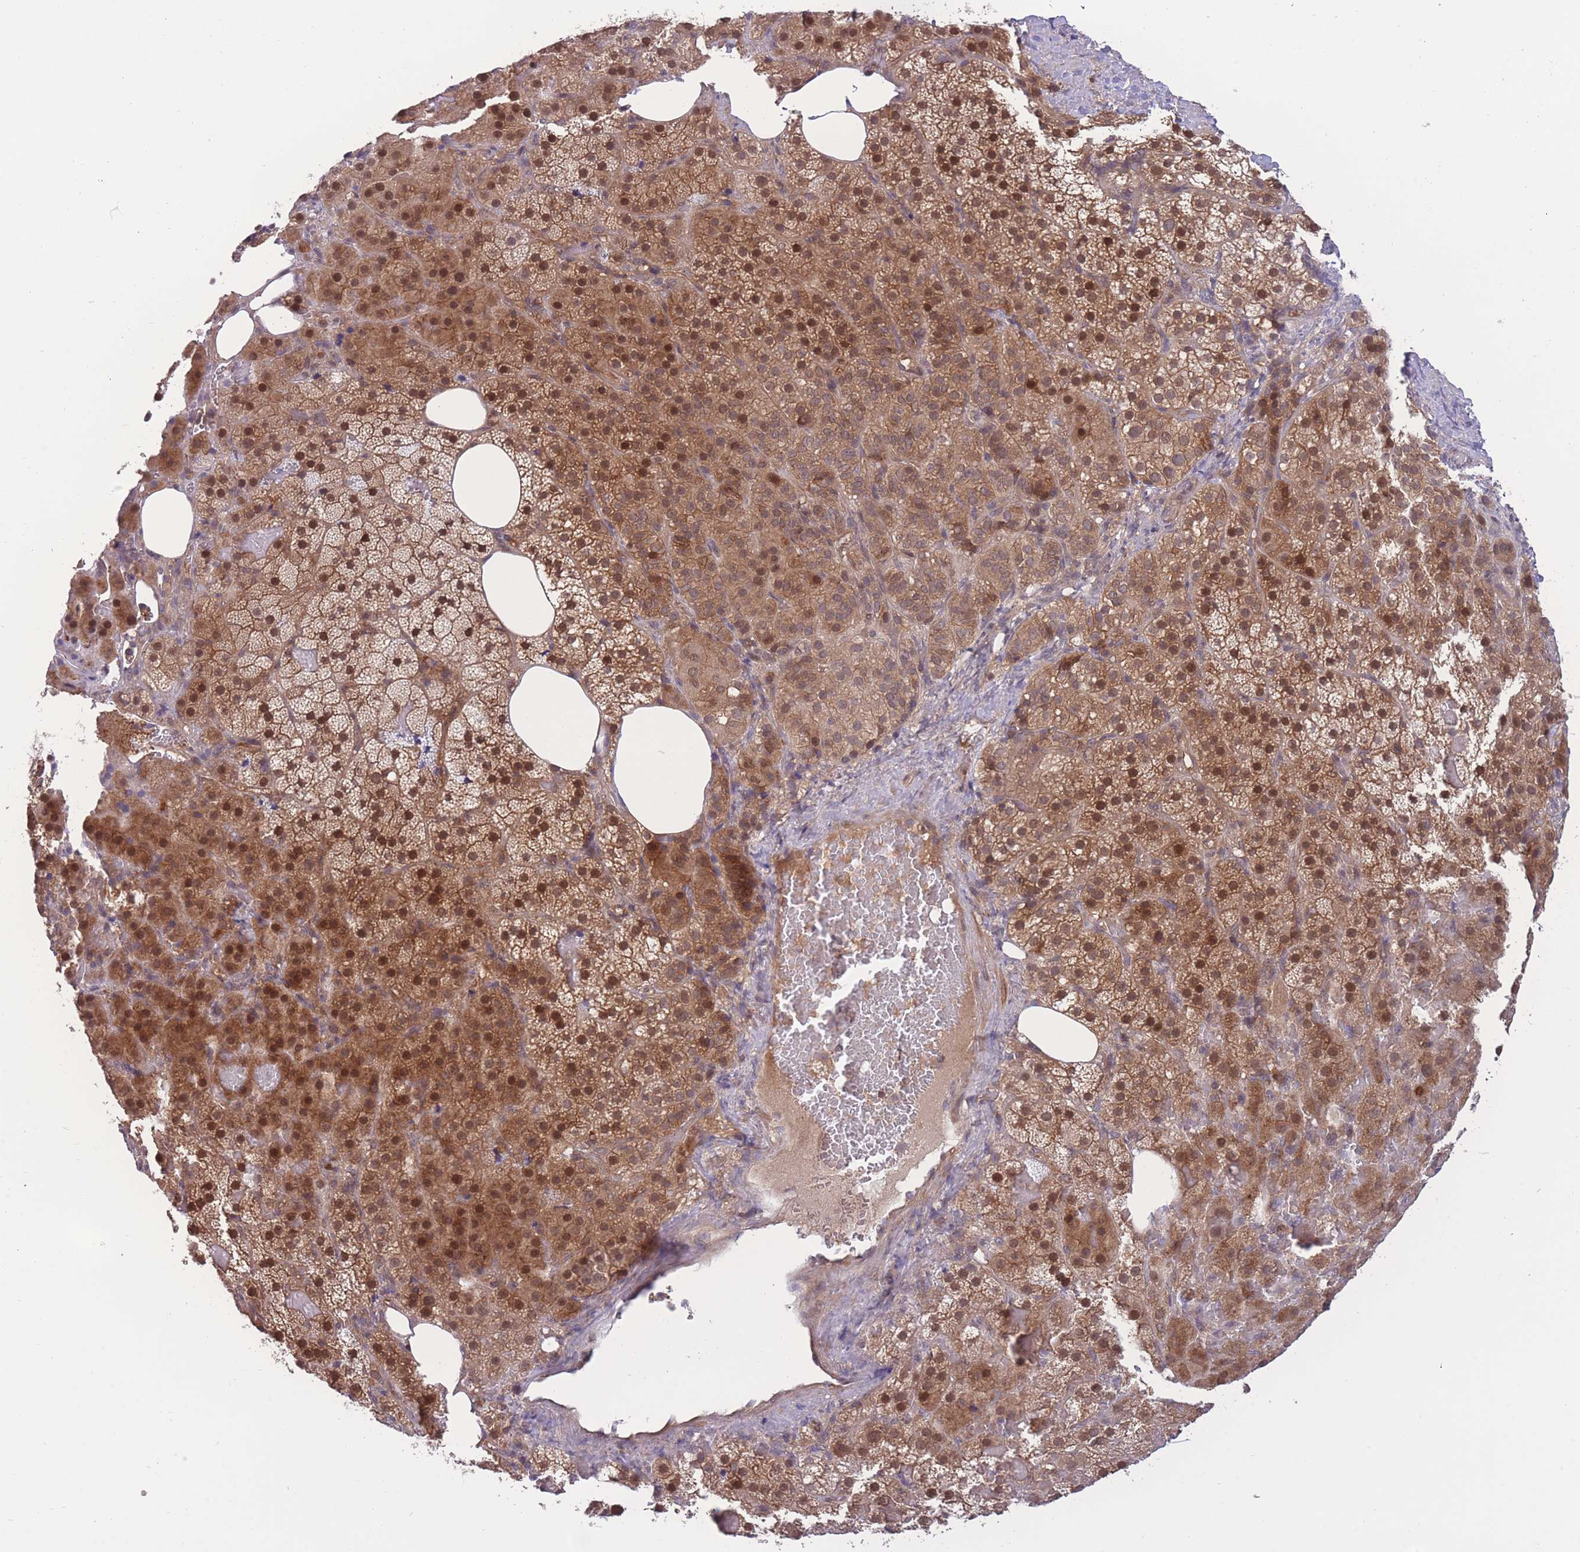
{"staining": {"intensity": "moderate", "quantity": ">75%", "location": "cytoplasmic/membranous,nuclear"}, "tissue": "adrenal gland", "cell_type": "Glandular cells", "image_type": "normal", "snomed": [{"axis": "morphology", "description": "Normal tissue, NOS"}, {"axis": "topography", "description": "Adrenal gland"}], "caption": "A high-resolution histopathology image shows immunohistochemistry staining of benign adrenal gland, which exhibits moderate cytoplasmic/membranous,nuclear positivity in approximately >75% of glandular cells.", "gene": "UBE2NL", "patient": {"sex": "female", "age": 59}}